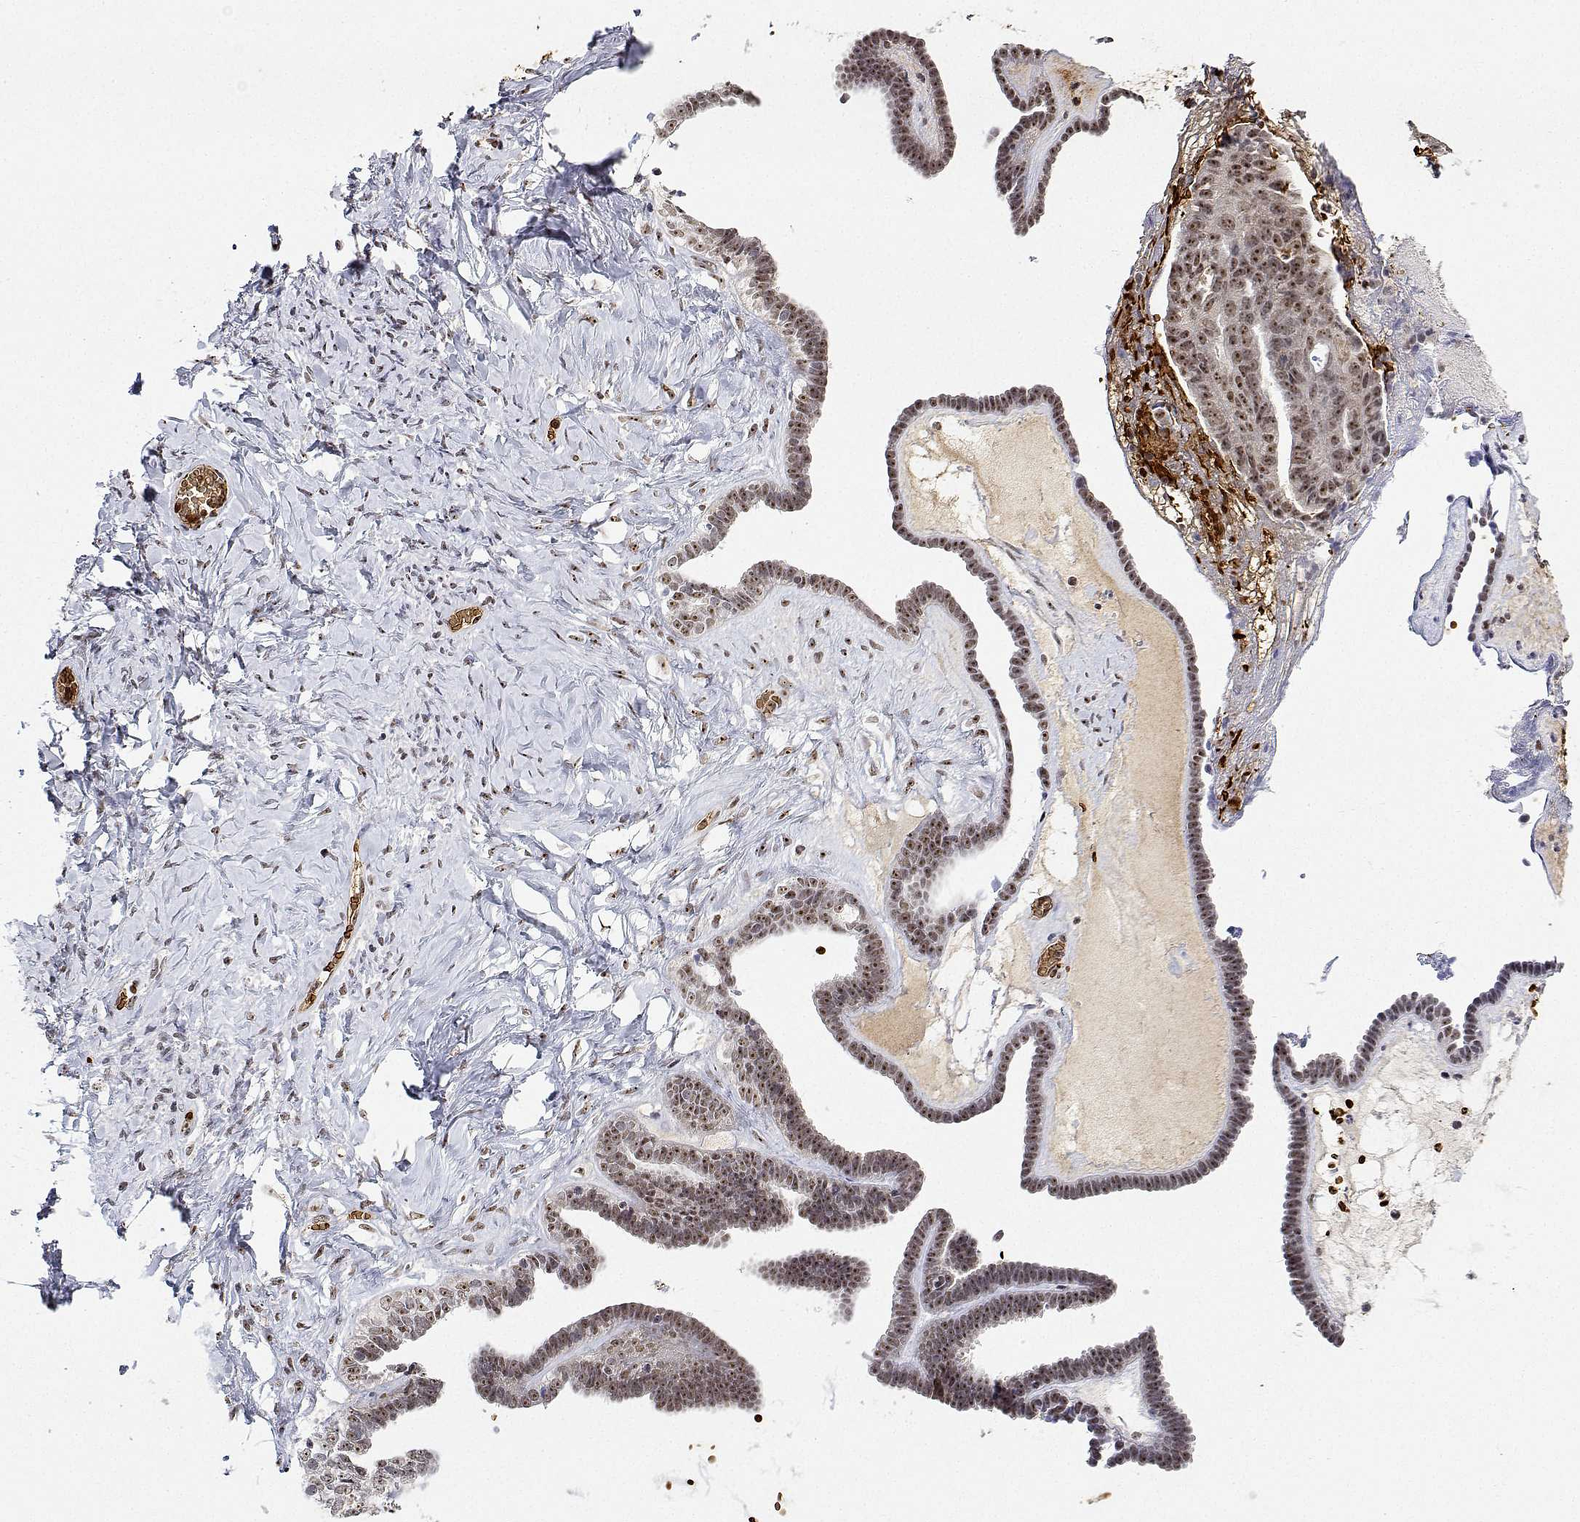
{"staining": {"intensity": "moderate", "quantity": ">75%", "location": "nuclear"}, "tissue": "ovarian cancer", "cell_type": "Tumor cells", "image_type": "cancer", "snomed": [{"axis": "morphology", "description": "Cystadenocarcinoma, serous, NOS"}, {"axis": "topography", "description": "Ovary"}], "caption": "The photomicrograph reveals staining of ovarian cancer, revealing moderate nuclear protein positivity (brown color) within tumor cells.", "gene": "ADAR", "patient": {"sex": "female", "age": 71}}